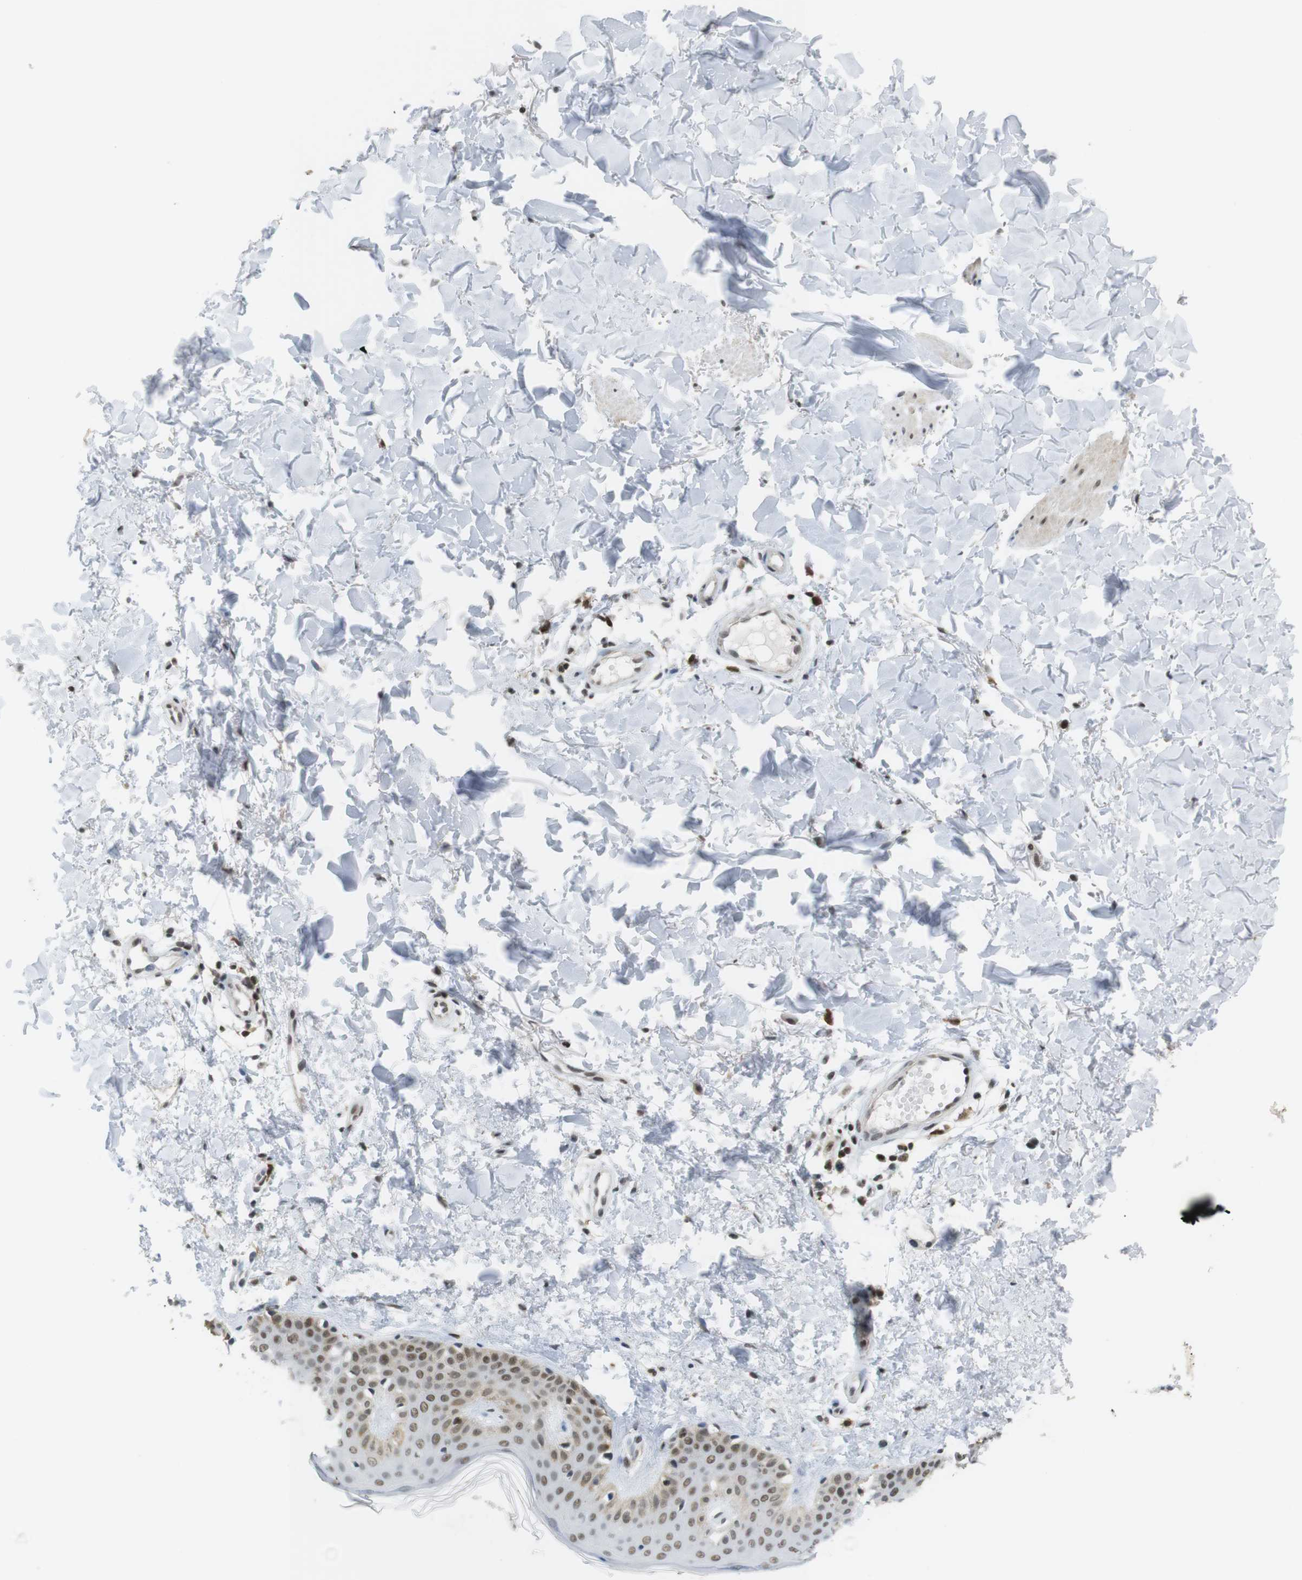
{"staining": {"intensity": "negative", "quantity": "none", "location": "none"}, "tissue": "skin", "cell_type": "Fibroblasts", "image_type": "normal", "snomed": [{"axis": "morphology", "description": "Normal tissue, NOS"}, {"axis": "topography", "description": "Skin"}], "caption": "IHC photomicrograph of normal human skin stained for a protein (brown), which reveals no positivity in fibroblasts.", "gene": "BRD4", "patient": {"sex": "male", "age": 67}}